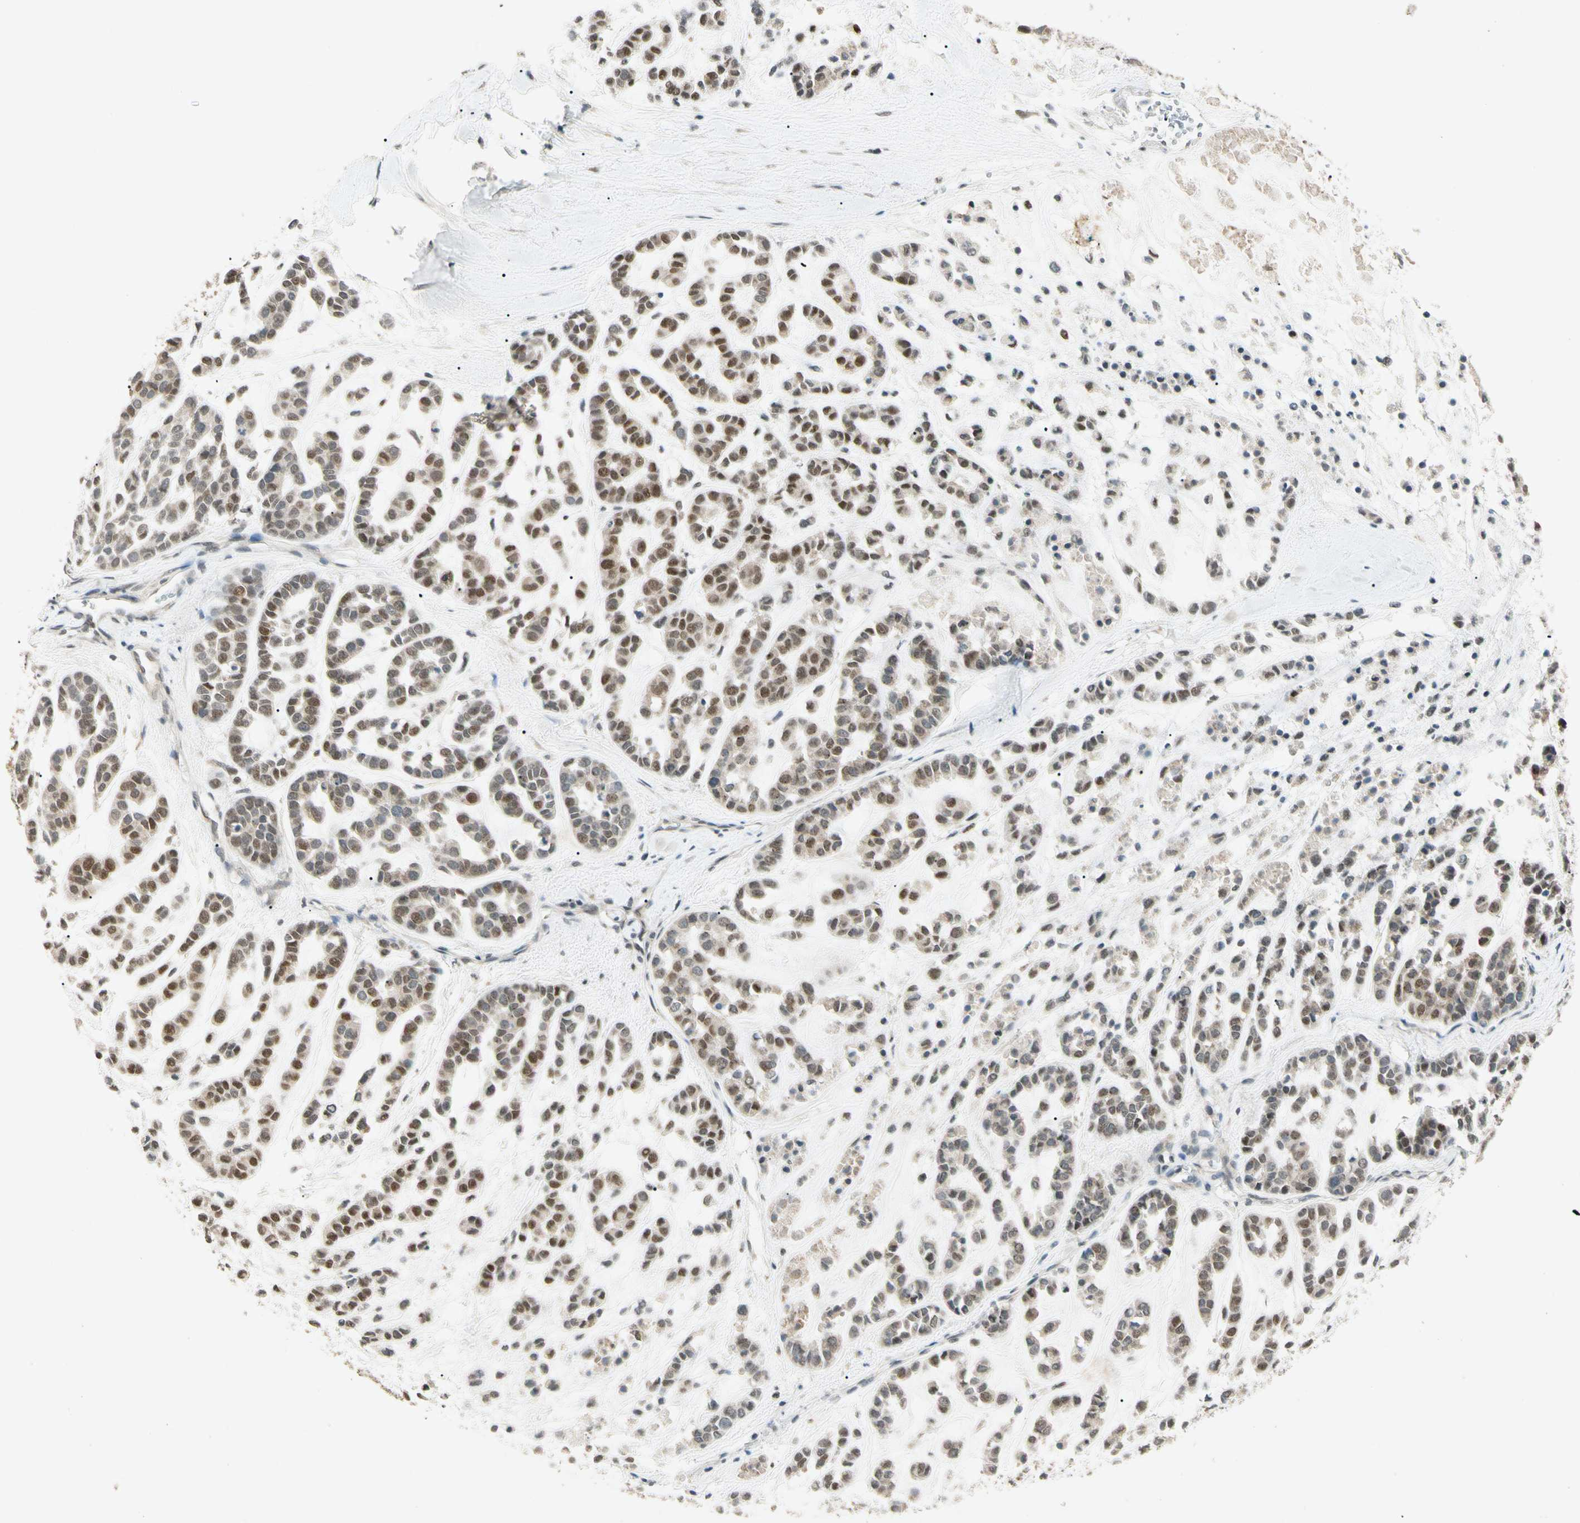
{"staining": {"intensity": "moderate", "quantity": ">75%", "location": "cytoplasmic/membranous,nuclear"}, "tissue": "head and neck cancer", "cell_type": "Tumor cells", "image_type": "cancer", "snomed": [{"axis": "morphology", "description": "Adenocarcinoma, NOS"}, {"axis": "morphology", "description": "Adenoma, NOS"}, {"axis": "topography", "description": "Head-Neck"}], "caption": "Moderate cytoplasmic/membranous and nuclear staining for a protein is seen in about >75% of tumor cells of head and neck cancer using IHC.", "gene": "ZBTB4", "patient": {"sex": "female", "age": 55}}